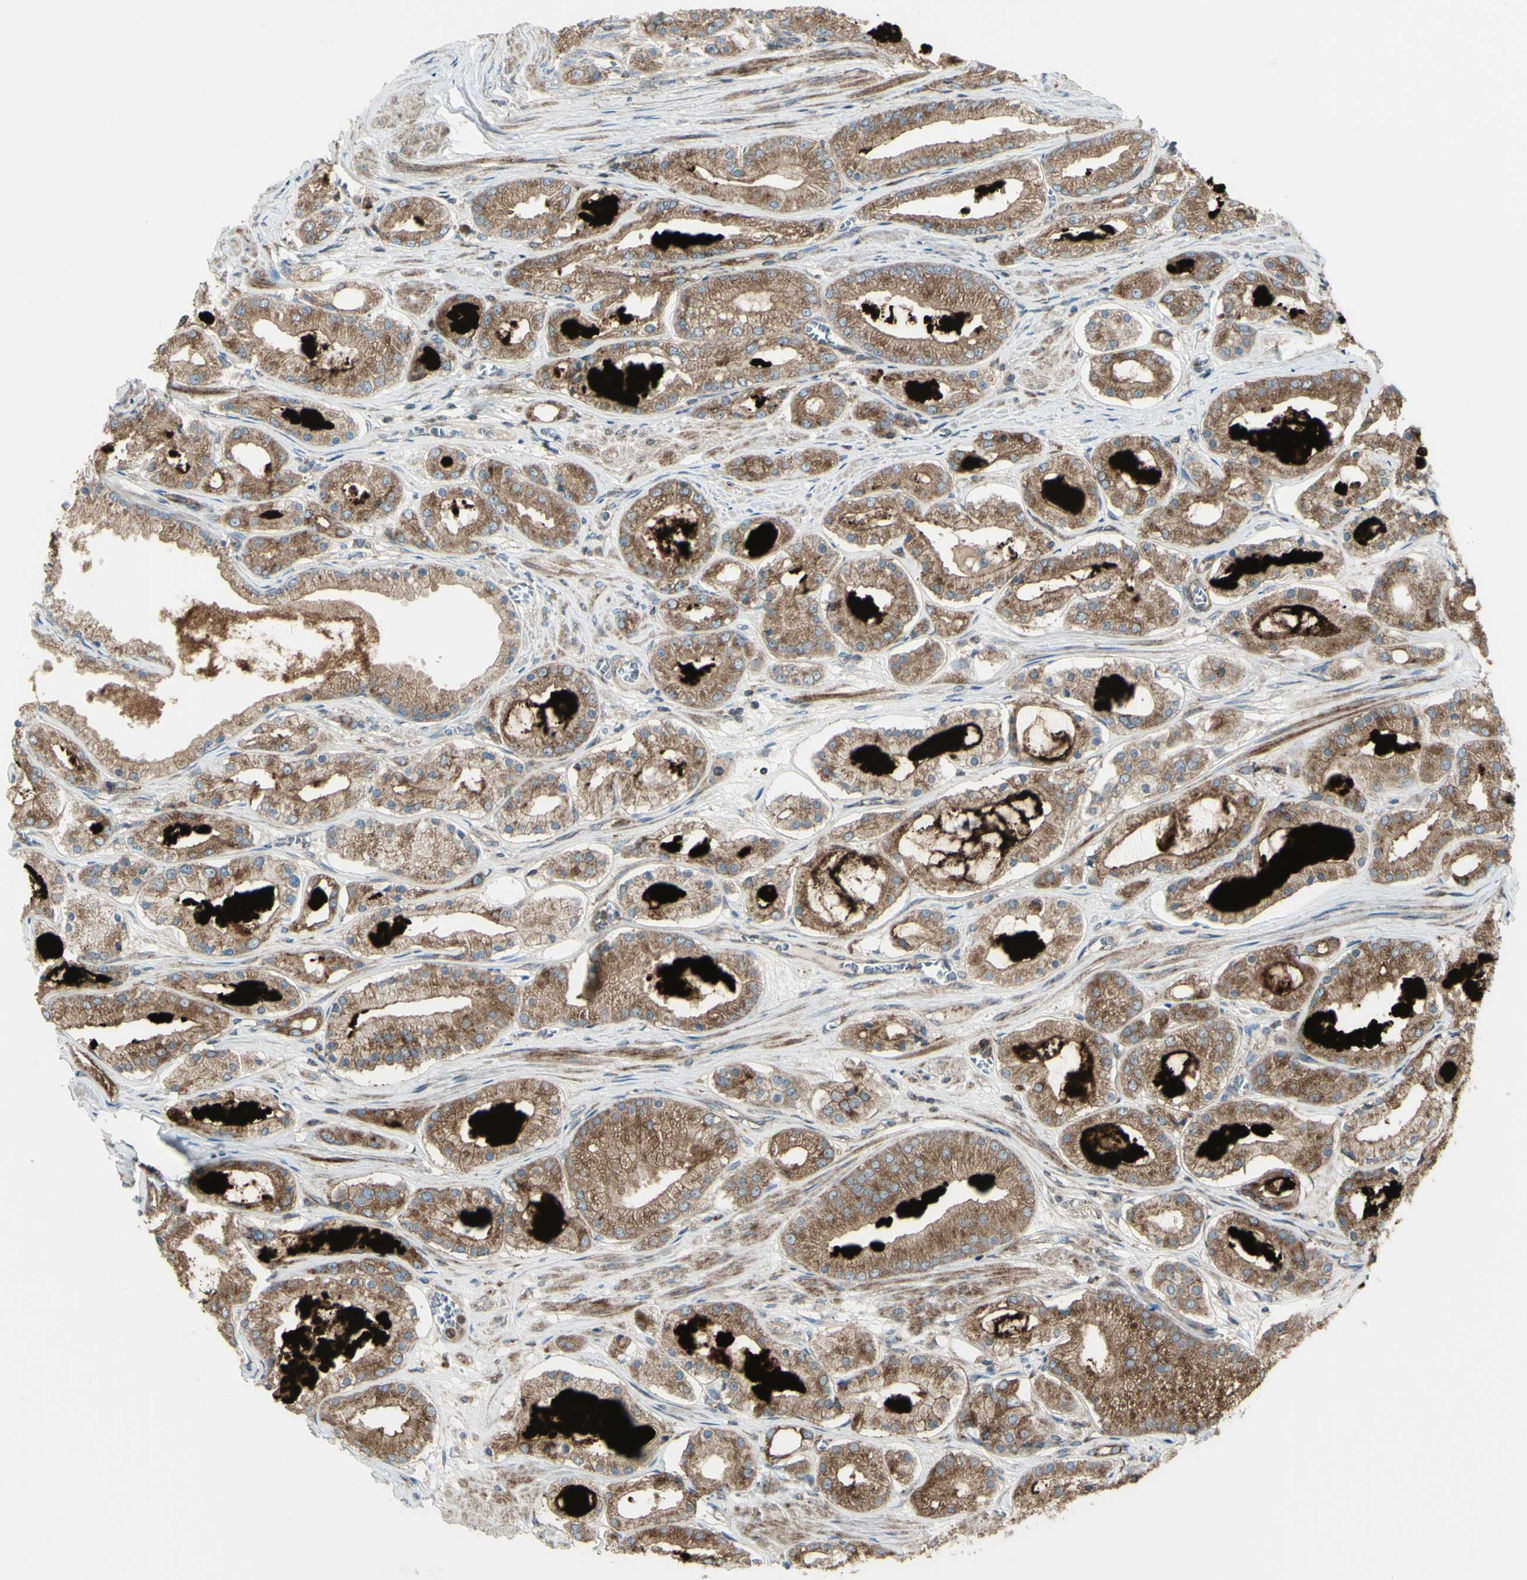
{"staining": {"intensity": "moderate", "quantity": ">75%", "location": "cytoplasmic/membranous"}, "tissue": "prostate cancer", "cell_type": "Tumor cells", "image_type": "cancer", "snomed": [{"axis": "morphology", "description": "Adenocarcinoma, High grade"}, {"axis": "topography", "description": "Prostate"}], "caption": "Approximately >75% of tumor cells in adenocarcinoma (high-grade) (prostate) exhibit moderate cytoplasmic/membranous protein positivity as visualized by brown immunohistochemical staining.", "gene": "NAPA", "patient": {"sex": "male", "age": 66}}